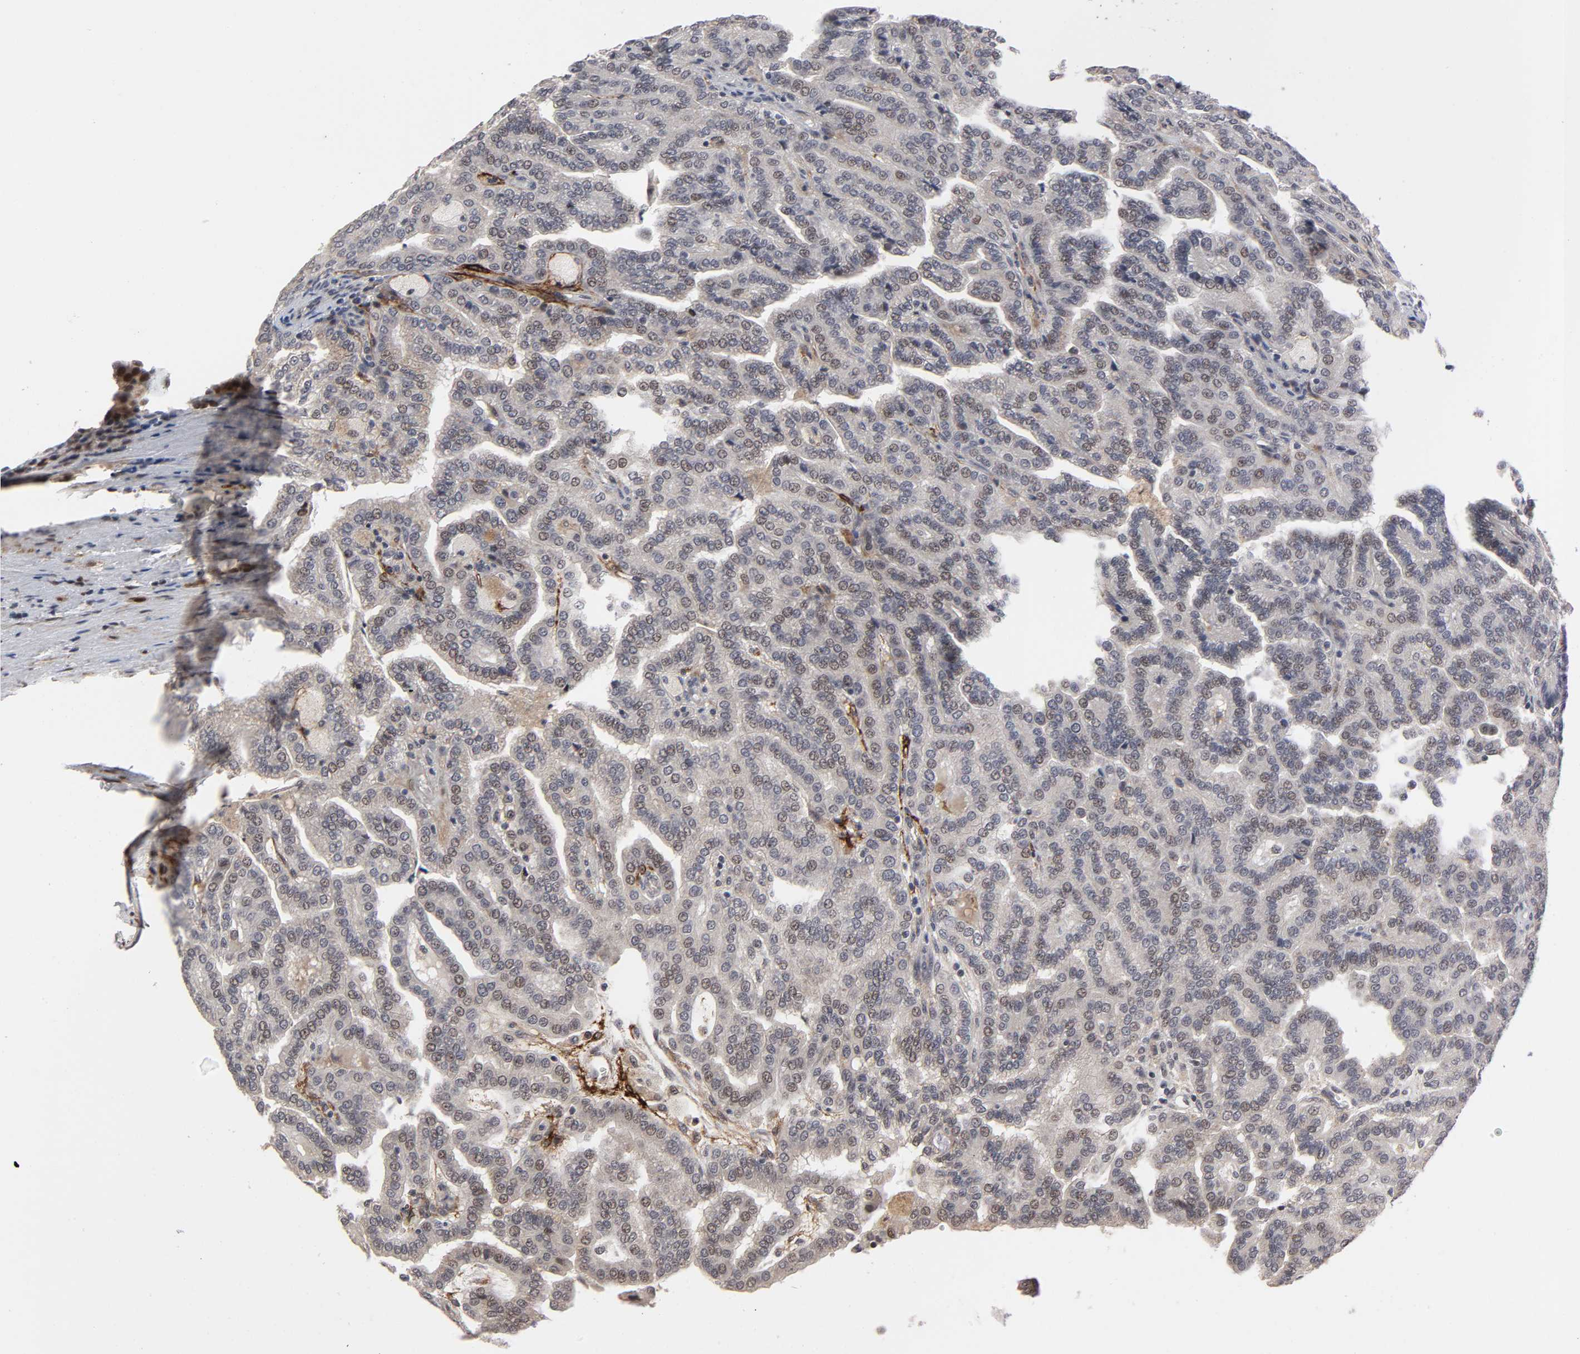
{"staining": {"intensity": "weak", "quantity": "25%-75%", "location": "nuclear"}, "tissue": "renal cancer", "cell_type": "Tumor cells", "image_type": "cancer", "snomed": [{"axis": "morphology", "description": "Adenocarcinoma, NOS"}, {"axis": "topography", "description": "Kidney"}], "caption": "Weak nuclear protein expression is identified in about 25%-75% of tumor cells in renal adenocarcinoma. Nuclei are stained in blue.", "gene": "ZKSCAN8", "patient": {"sex": "male", "age": 61}}